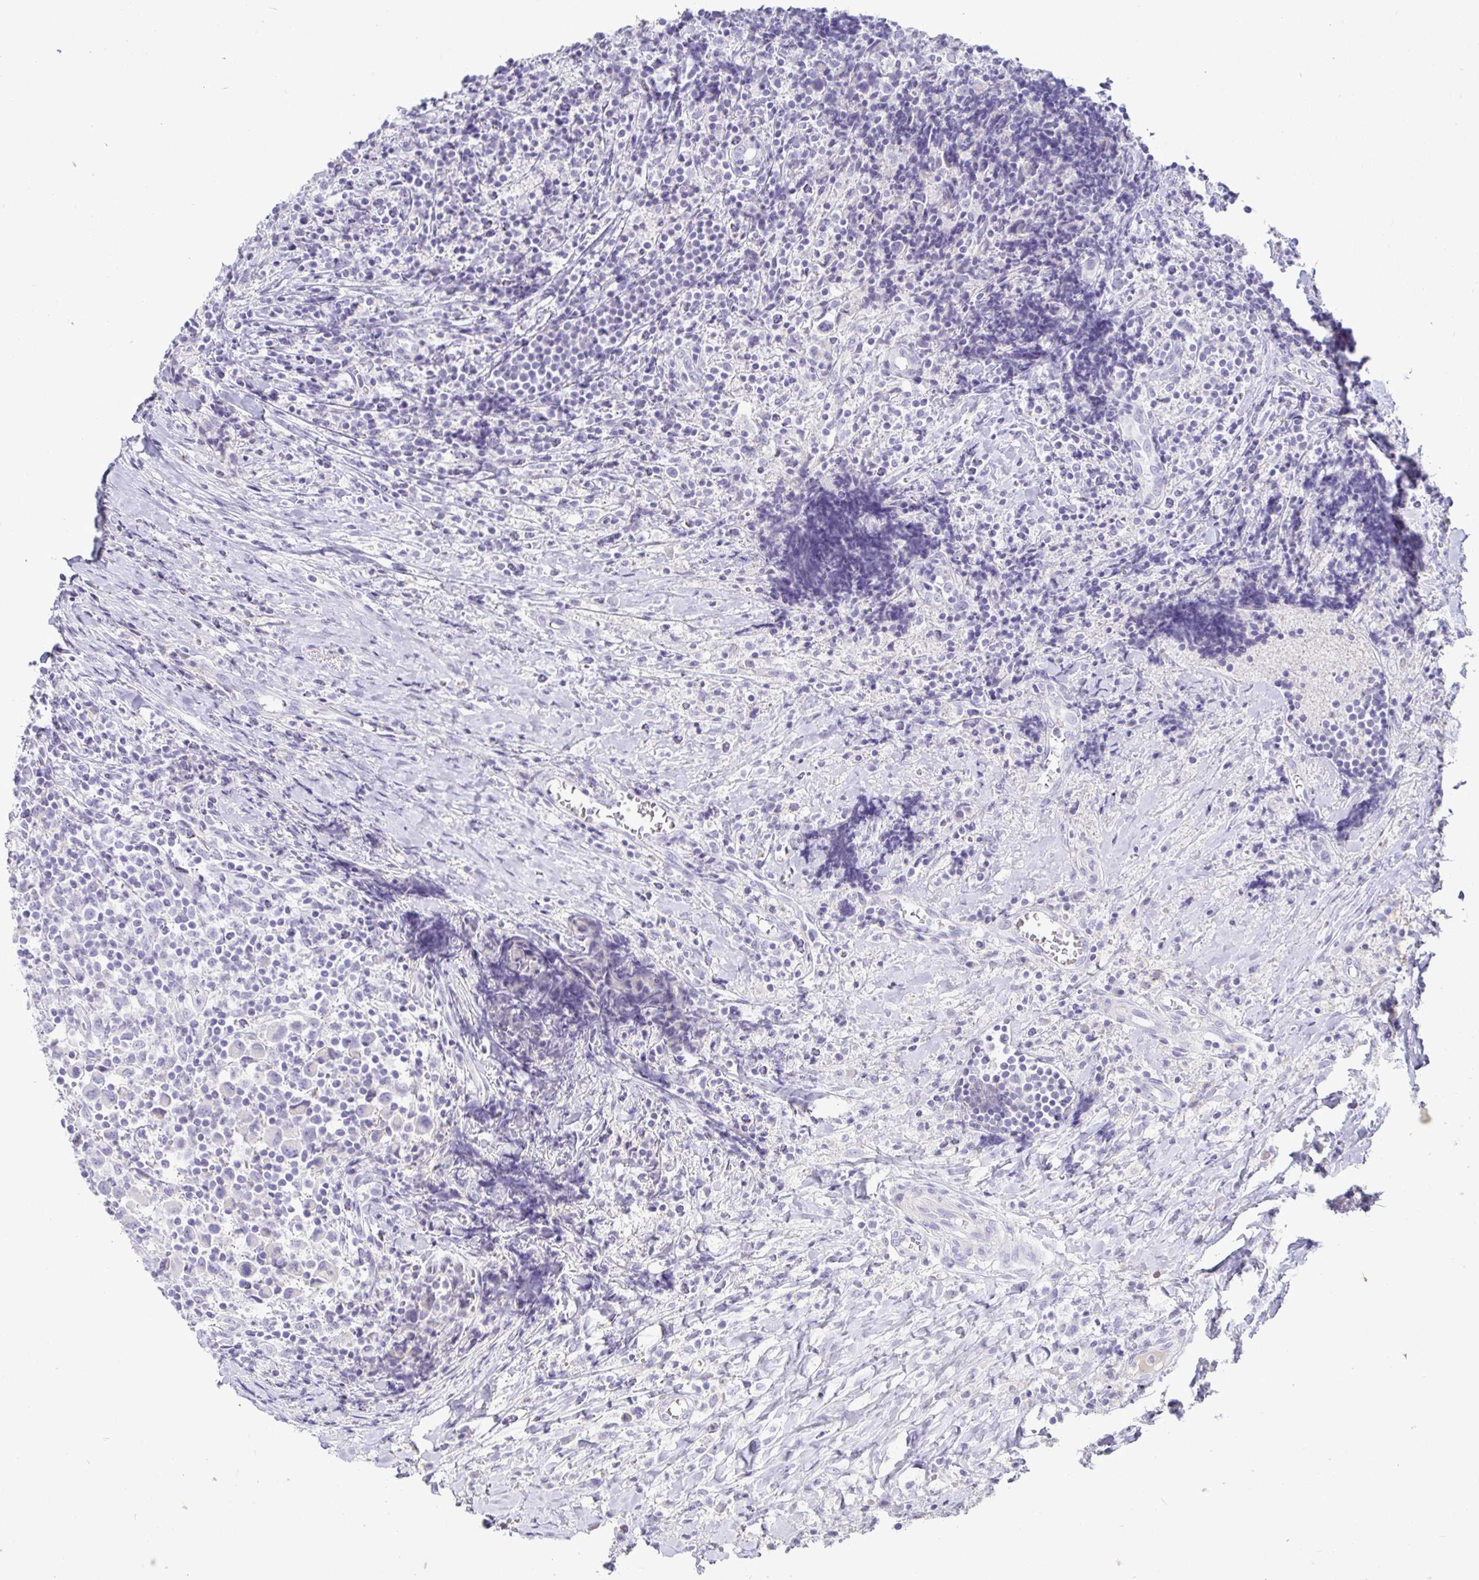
{"staining": {"intensity": "negative", "quantity": "none", "location": "none"}, "tissue": "lymphoma", "cell_type": "Tumor cells", "image_type": "cancer", "snomed": [{"axis": "morphology", "description": "Hodgkin's disease, NOS"}, {"axis": "topography", "description": "Thymus, NOS"}], "caption": "This micrograph is of Hodgkin's disease stained with IHC to label a protein in brown with the nuclei are counter-stained blue. There is no staining in tumor cells.", "gene": "TMEM241", "patient": {"sex": "female", "age": 17}}